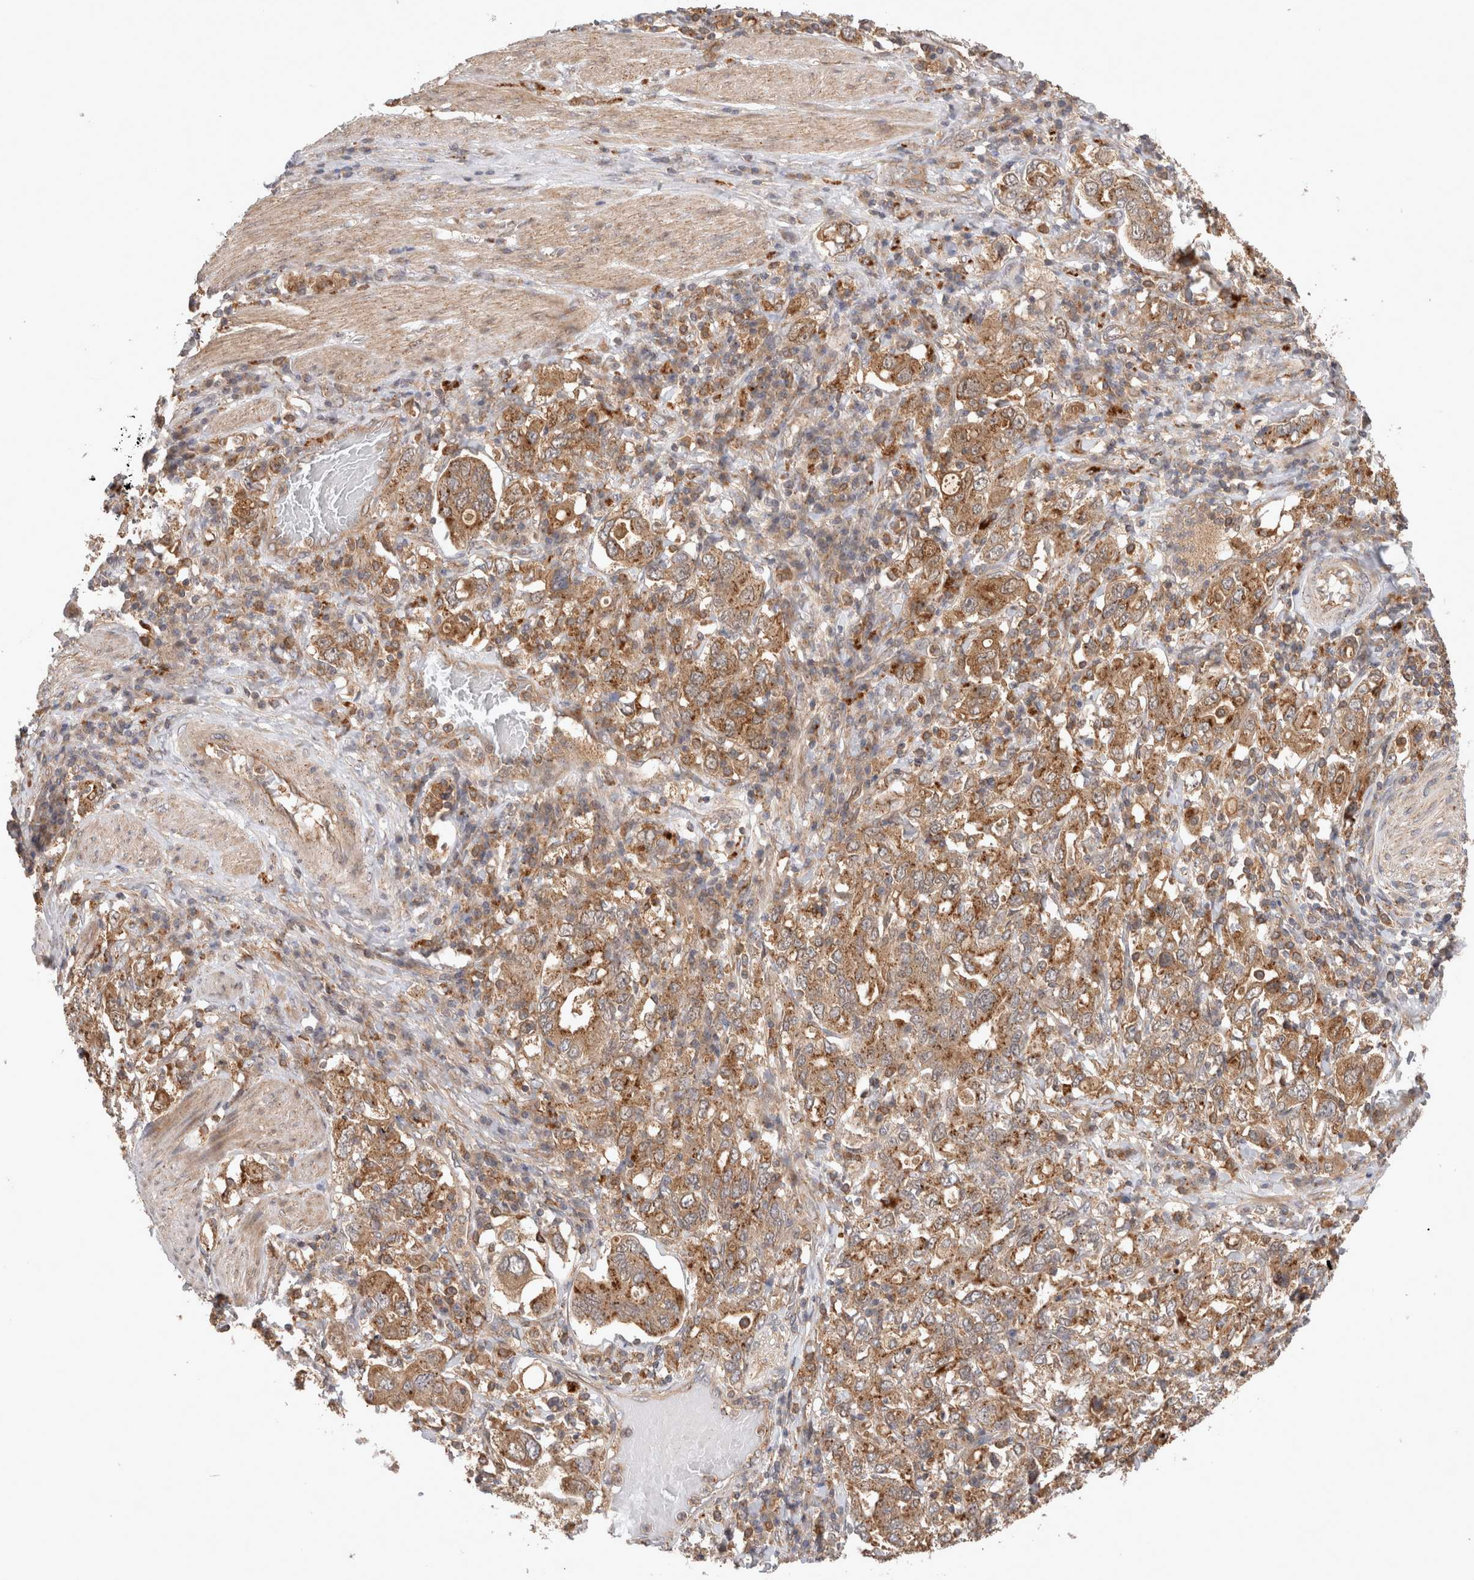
{"staining": {"intensity": "moderate", "quantity": ">75%", "location": "cytoplasmic/membranous"}, "tissue": "stomach cancer", "cell_type": "Tumor cells", "image_type": "cancer", "snomed": [{"axis": "morphology", "description": "Adenocarcinoma, NOS"}, {"axis": "topography", "description": "Stomach, upper"}], "caption": "This photomicrograph demonstrates immunohistochemistry (IHC) staining of adenocarcinoma (stomach), with medium moderate cytoplasmic/membranous expression in approximately >75% of tumor cells.", "gene": "VPS28", "patient": {"sex": "male", "age": 62}}